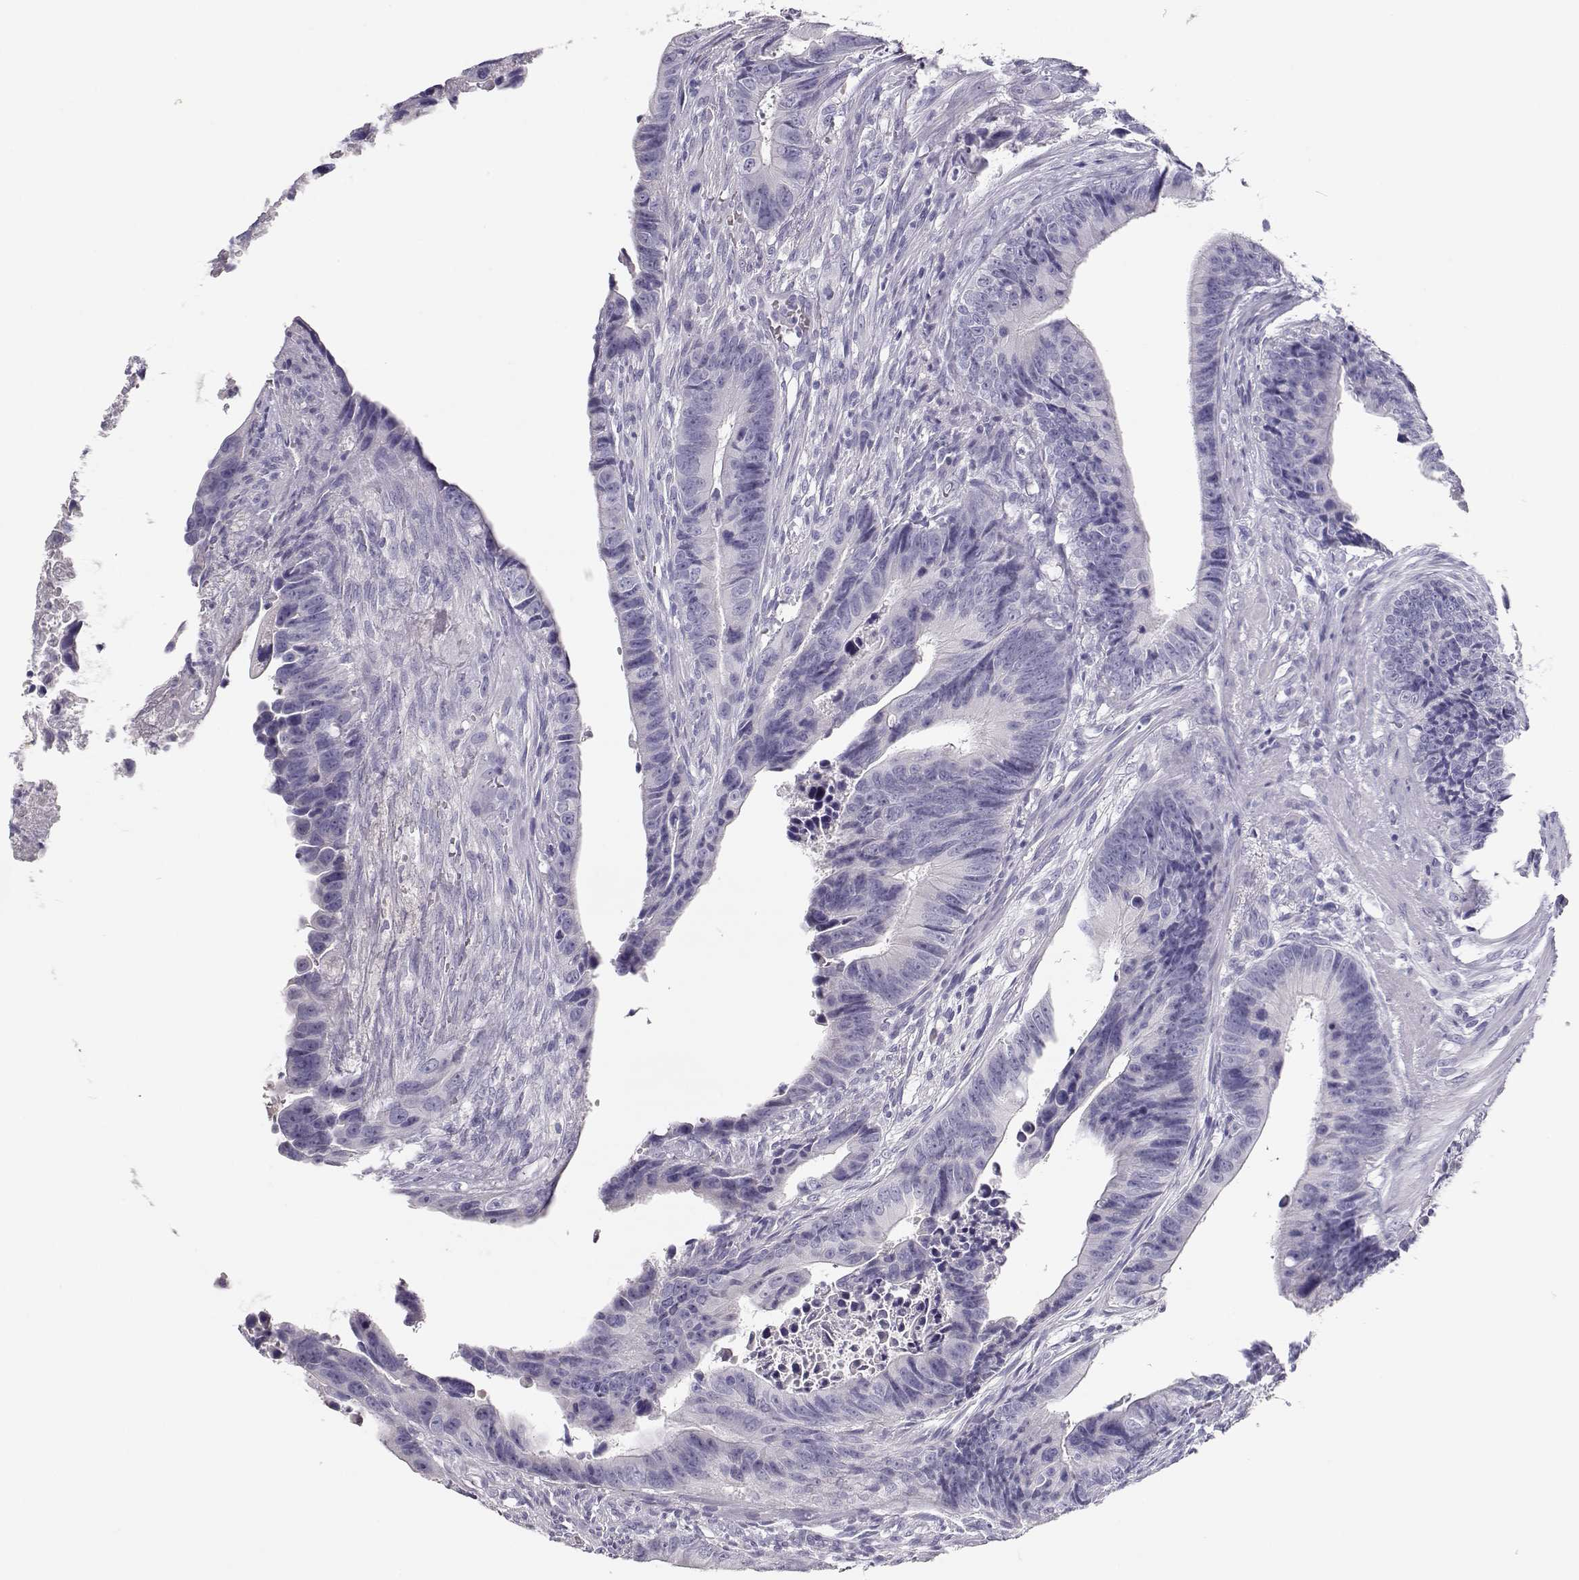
{"staining": {"intensity": "negative", "quantity": "none", "location": "none"}, "tissue": "colorectal cancer", "cell_type": "Tumor cells", "image_type": "cancer", "snomed": [{"axis": "morphology", "description": "Adenocarcinoma, NOS"}, {"axis": "topography", "description": "Colon"}], "caption": "Immunohistochemical staining of colorectal cancer shows no significant expression in tumor cells.", "gene": "SLCO6A1", "patient": {"sex": "female", "age": 87}}